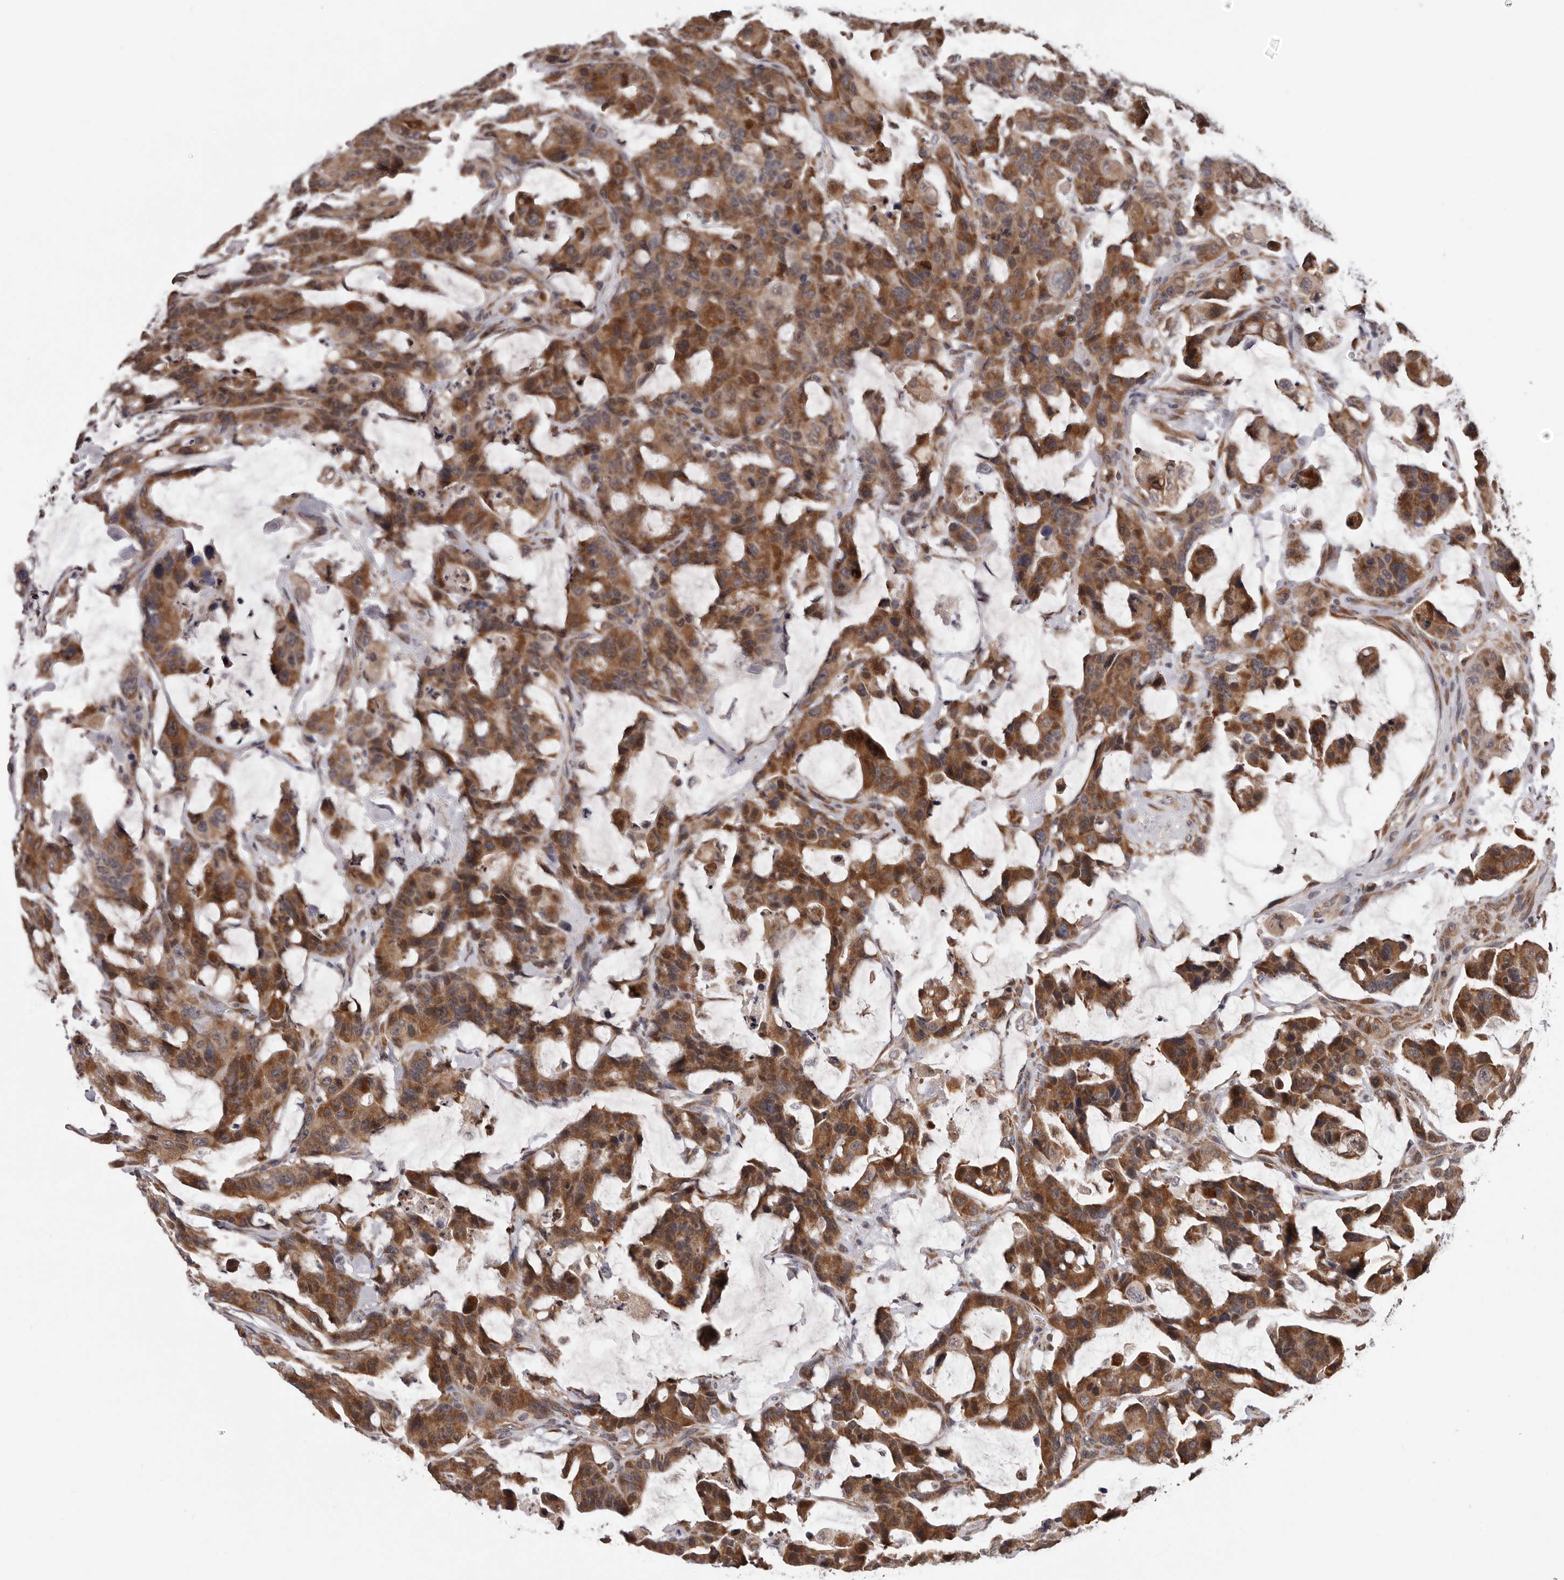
{"staining": {"intensity": "strong", "quantity": "25%-75%", "location": "cytoplasmic/membranous"}, "tissue": "colorectal cancer", "cell_type": "Tumor cells", "image_type": "cancer", "snomed": [{"axis": "morphology", "description": "Adenocarcinoma, NOS"}, {"axis": "topography", "description": "Colon"}], "caption": "This histopathology image displays IHC staining of human colorectal cancer, with high strong cytoplasmic/membranous positivity in about 25%-75% of tumor cells.", "gene": "MED8", "patient": {"sex": "male", "age": 76}}